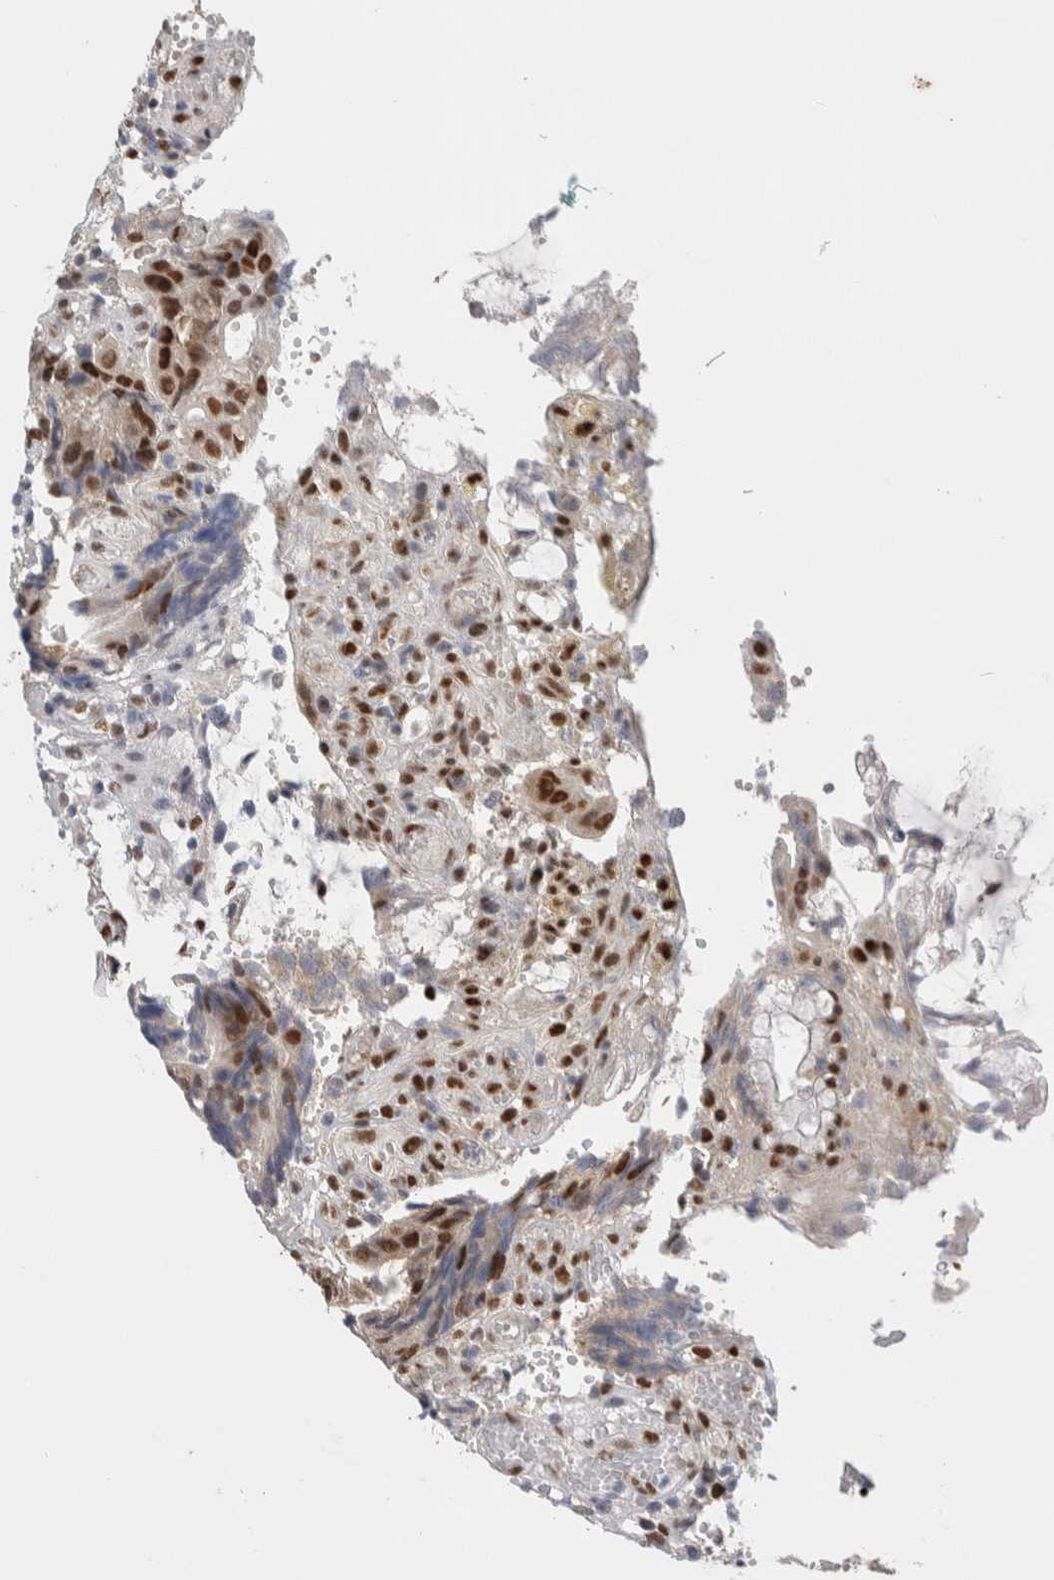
{"staining": {"intensity": "moderate", "quantity": ">75%", "location": "nuclear"}, "tissue": "colorectal cancer", "cell_type": "Tumor cells", "image_type": "cancer", "snomed": [{"axis": "morphology", "description": "Adenocarcinoma, NOS"}, {"axis": "topography", "description": "Colon"}], "caption": "Adenocarcinoma (colorectal) was stained to show a protein in brown. There is medium levels of moderate nuclear expression in approximately >75% of tumor cells.", "gene": "PRMT1", "patient": {"sex": "female", "age": 57}}